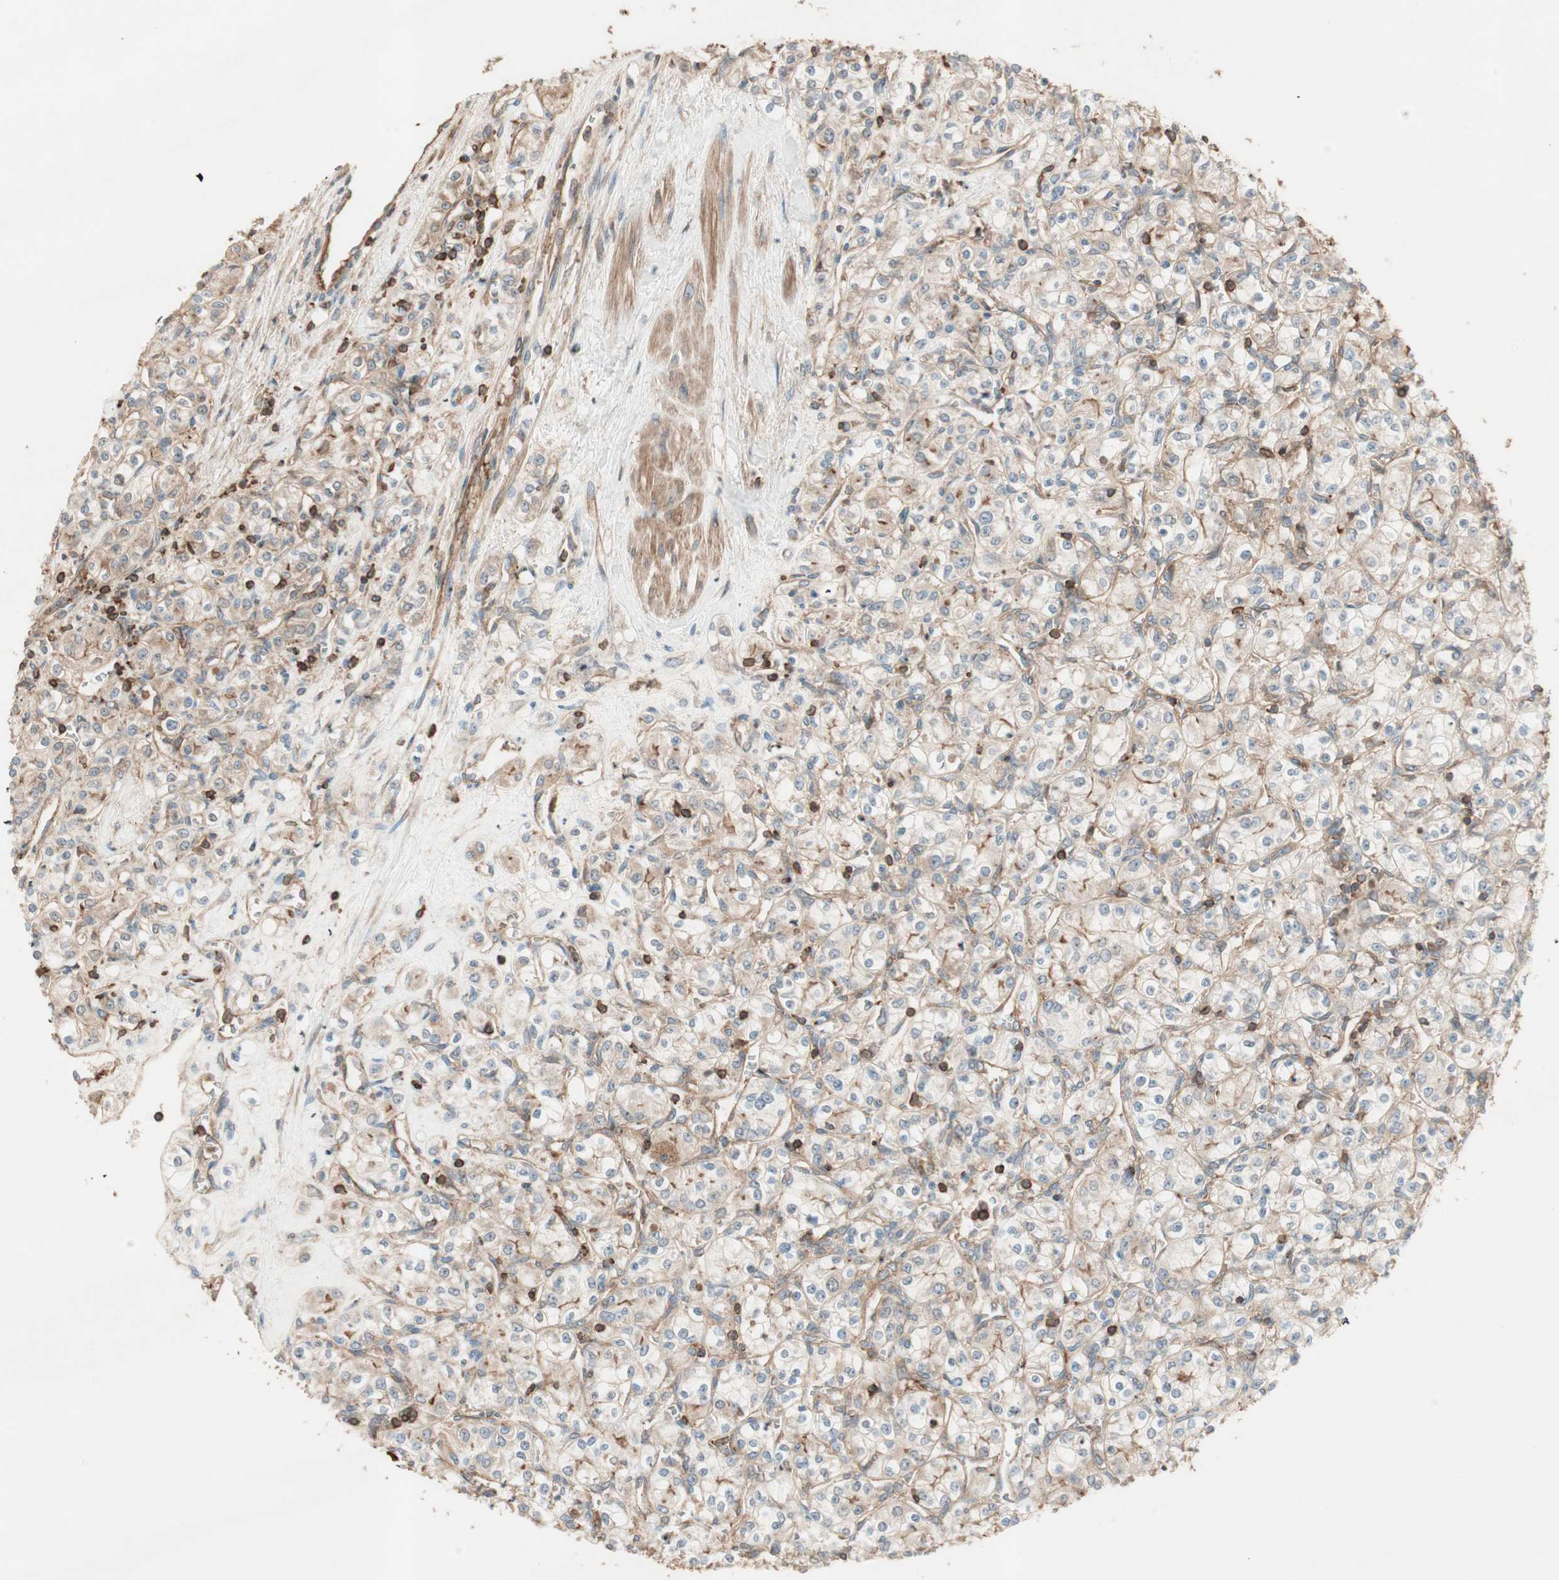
{"staining": {"intensity": "weak", "quantity": "<25%", "location": "cytoplasmic/membranous"}, "tissue": "renal cancer", "cell_type": "Tumor cells", "image_type": "cancer", "snomed": [{"axis": "morphology", "description": "Adenocarcinoma, NOS"}, {"axis": "topography", "description": "Kidney"}], "caption": "There is no significant expression in tumor cells of renal cancer (adenocarcinoma).", "gene": "TCP11L1", "patient": {"sex": "male", "age": 77}}